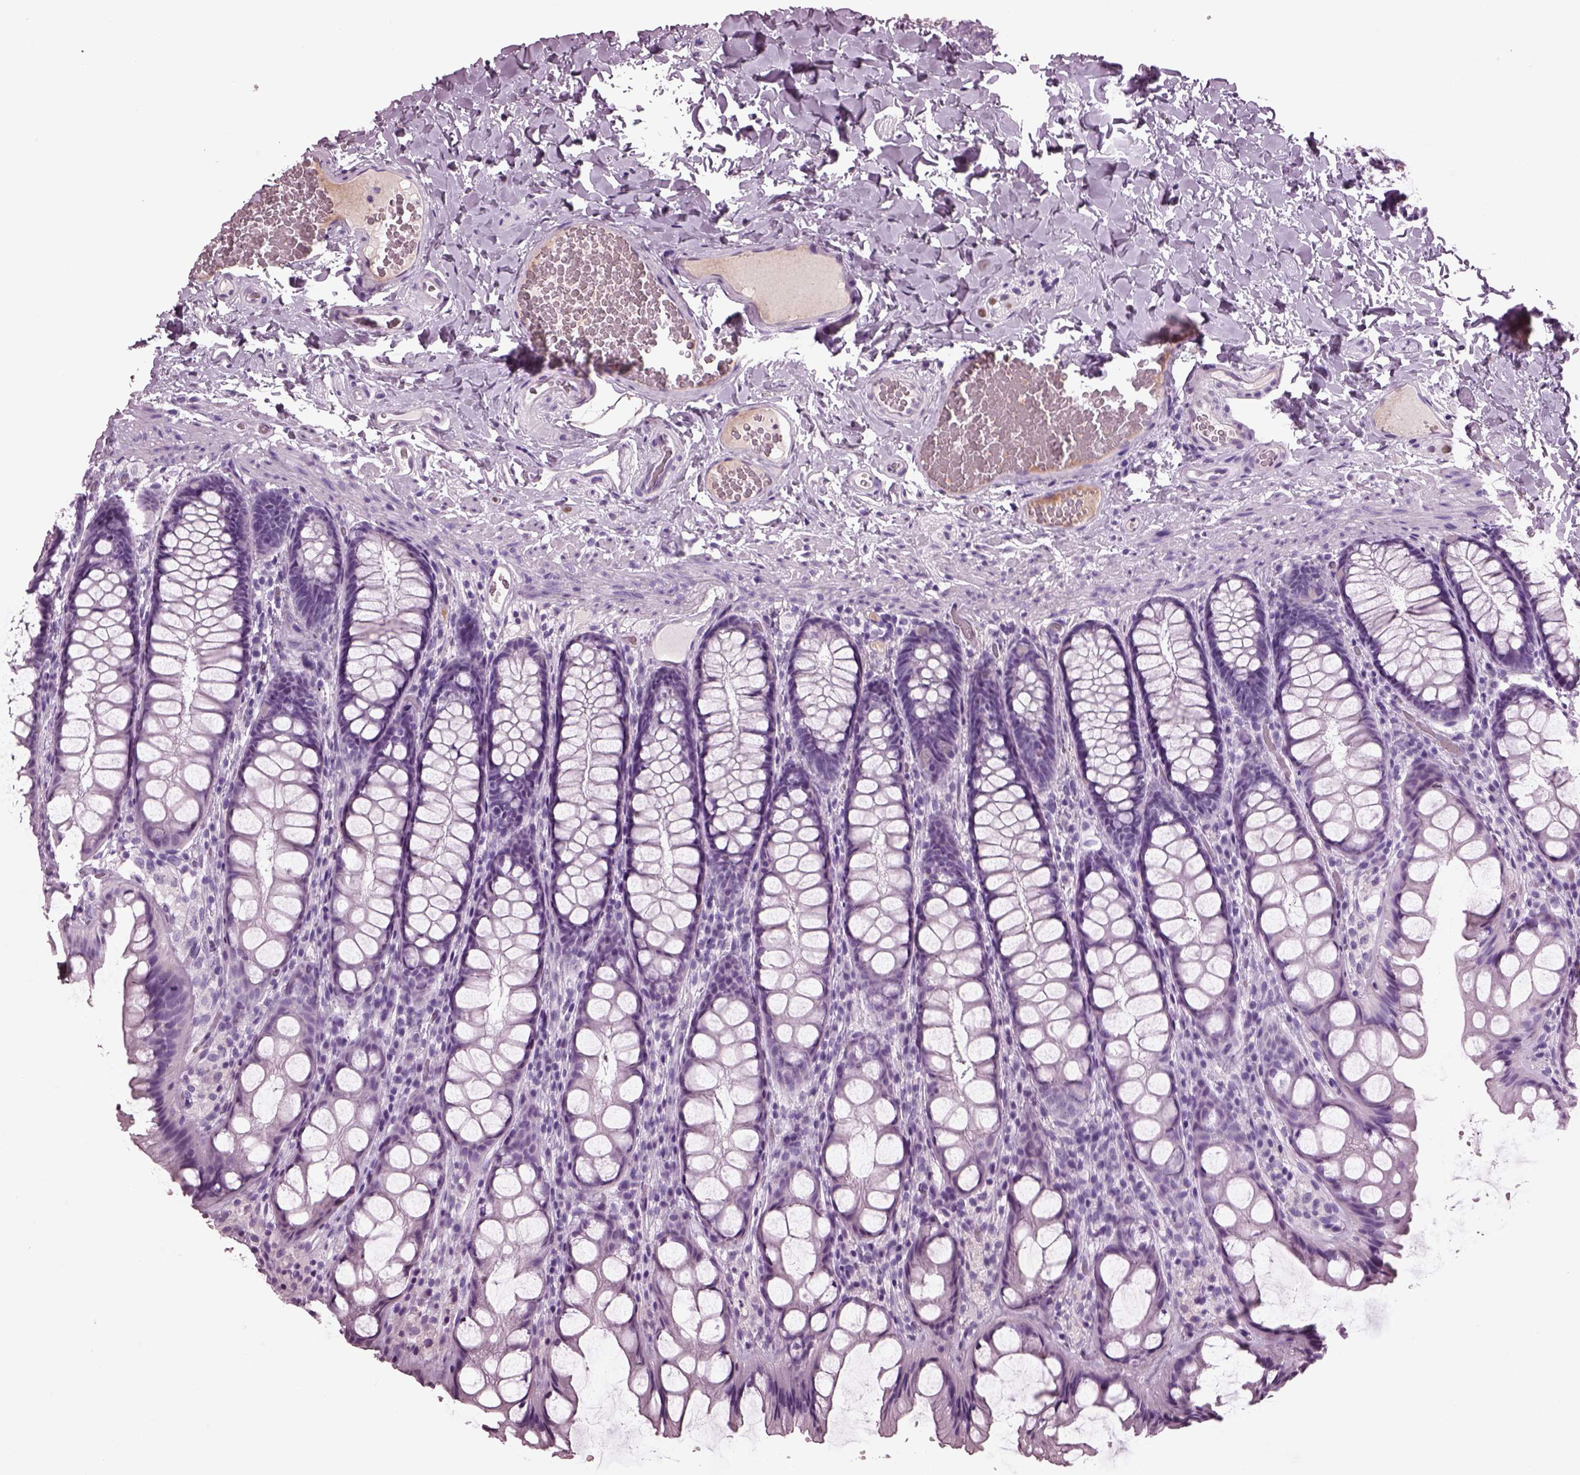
{"staining": {"intensity": "negative", "quantity": "none", "location": "none"}, "tissue": "colon", "cell_type": "Endothelial cells", "image_type": "normal", "snomed": [{"axis": "morphology", "description": "Normal tissue, NOS"}, {"axis": "topography", "description": "Colon"}], "caption": "Endothelial cells show no significant staining in unremarkable colon. The staining is performed using DAB brown chromogen with nuclei counter-stained in using hematoxylin.", "gene": "KRTAP3", "patient": {"sex": "male", "age": 47}}